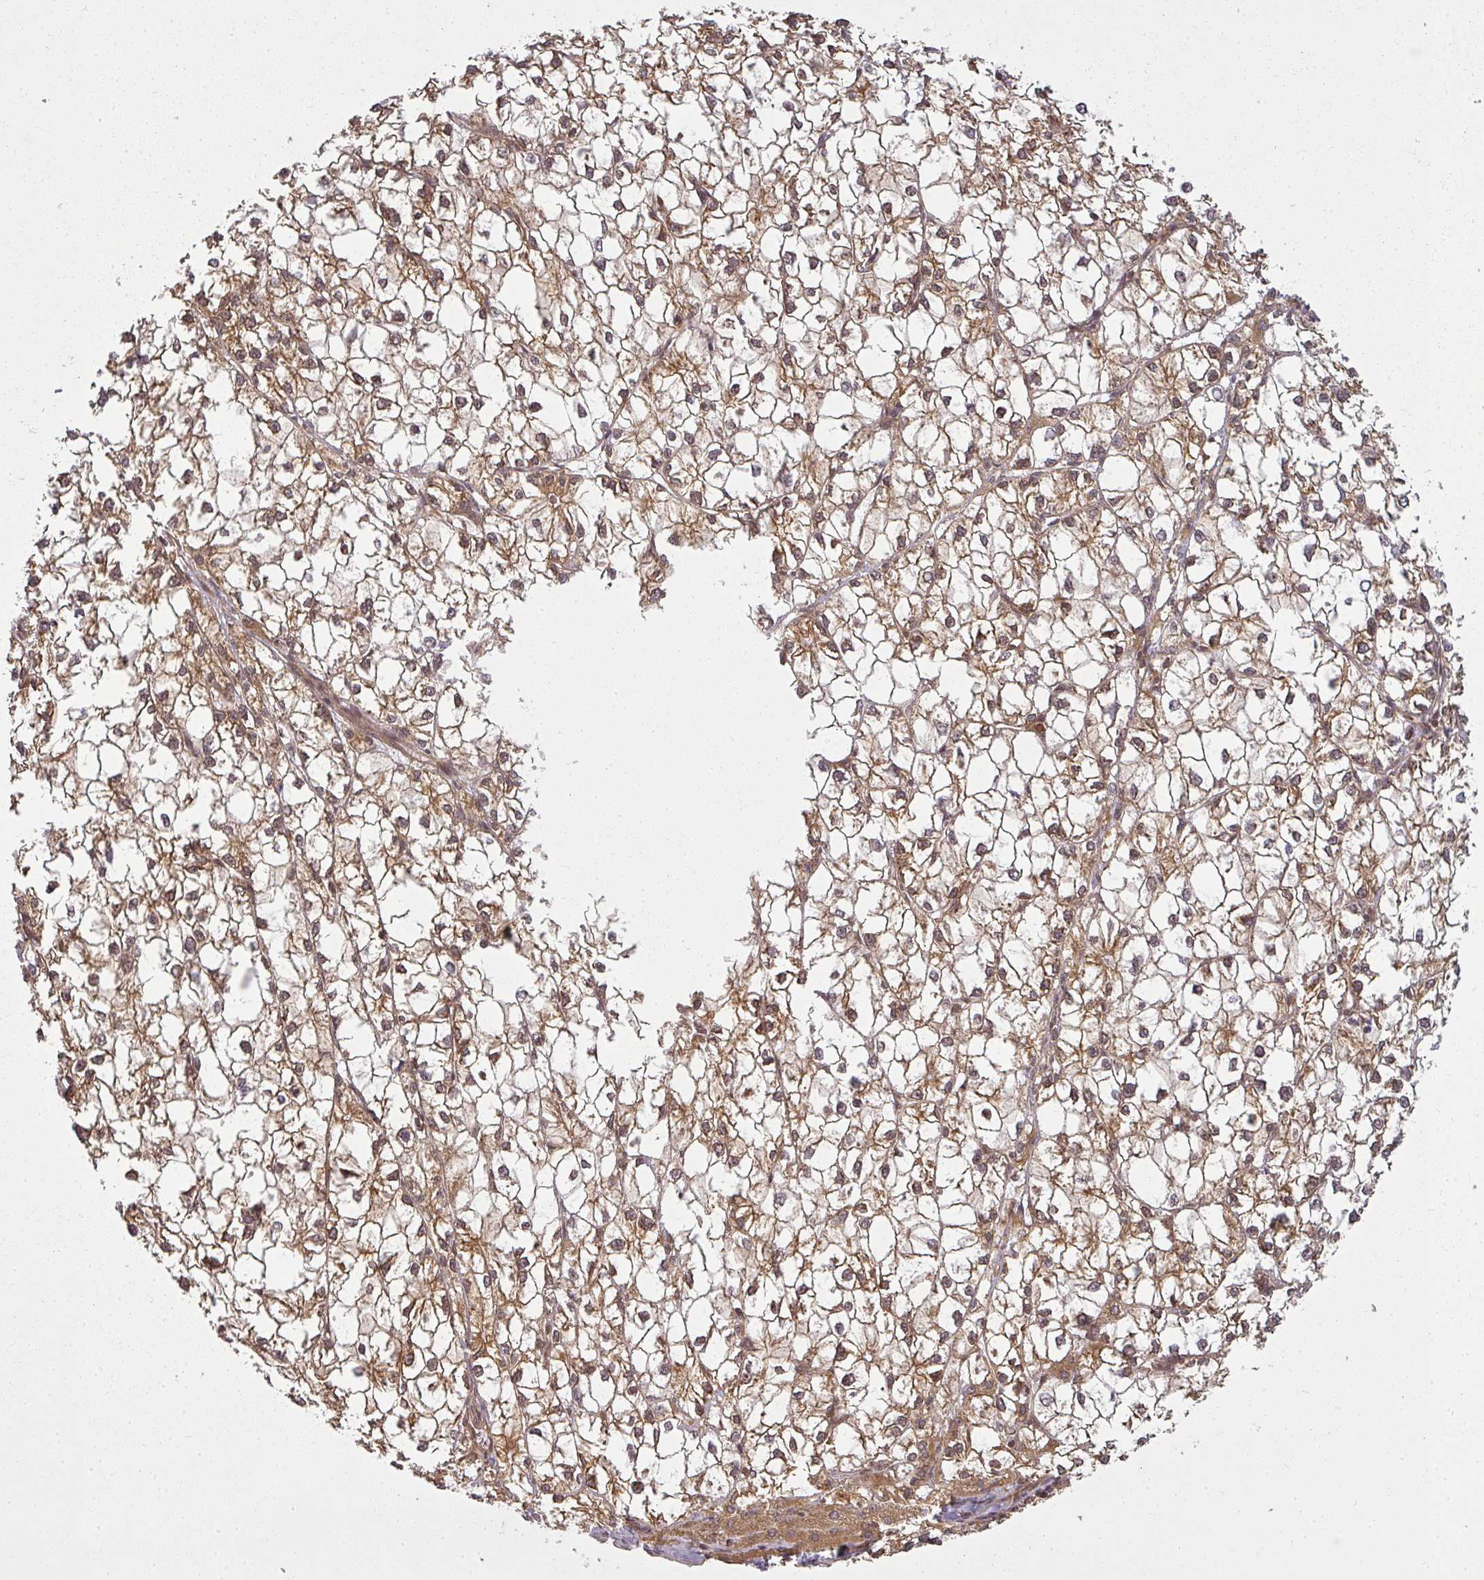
{"staining": {"intensity": "moderate", "quantity": ">75%", "location": "cytoplasmic/membranous,nuclear"}, "tissue": "liver cancer", "cell_type": "Tumor cells", "image_type": "cancer", "snomed": [{"axis": "morphology", "description": "Carcinoma, Hepatocellular, NOS"}, {"axis": "topography", "description": "Liver"}], "caption": "The photomicrograph demonstrates immunohistochemical staining of liver hepatocellular carcinoma. There is moderate cytoplasmic/membranous and nuclear expression is appreciated in about >75% of tumor cells.", "gene": "PPP6R3", "patient": {"sex": "female", "age": 43}}